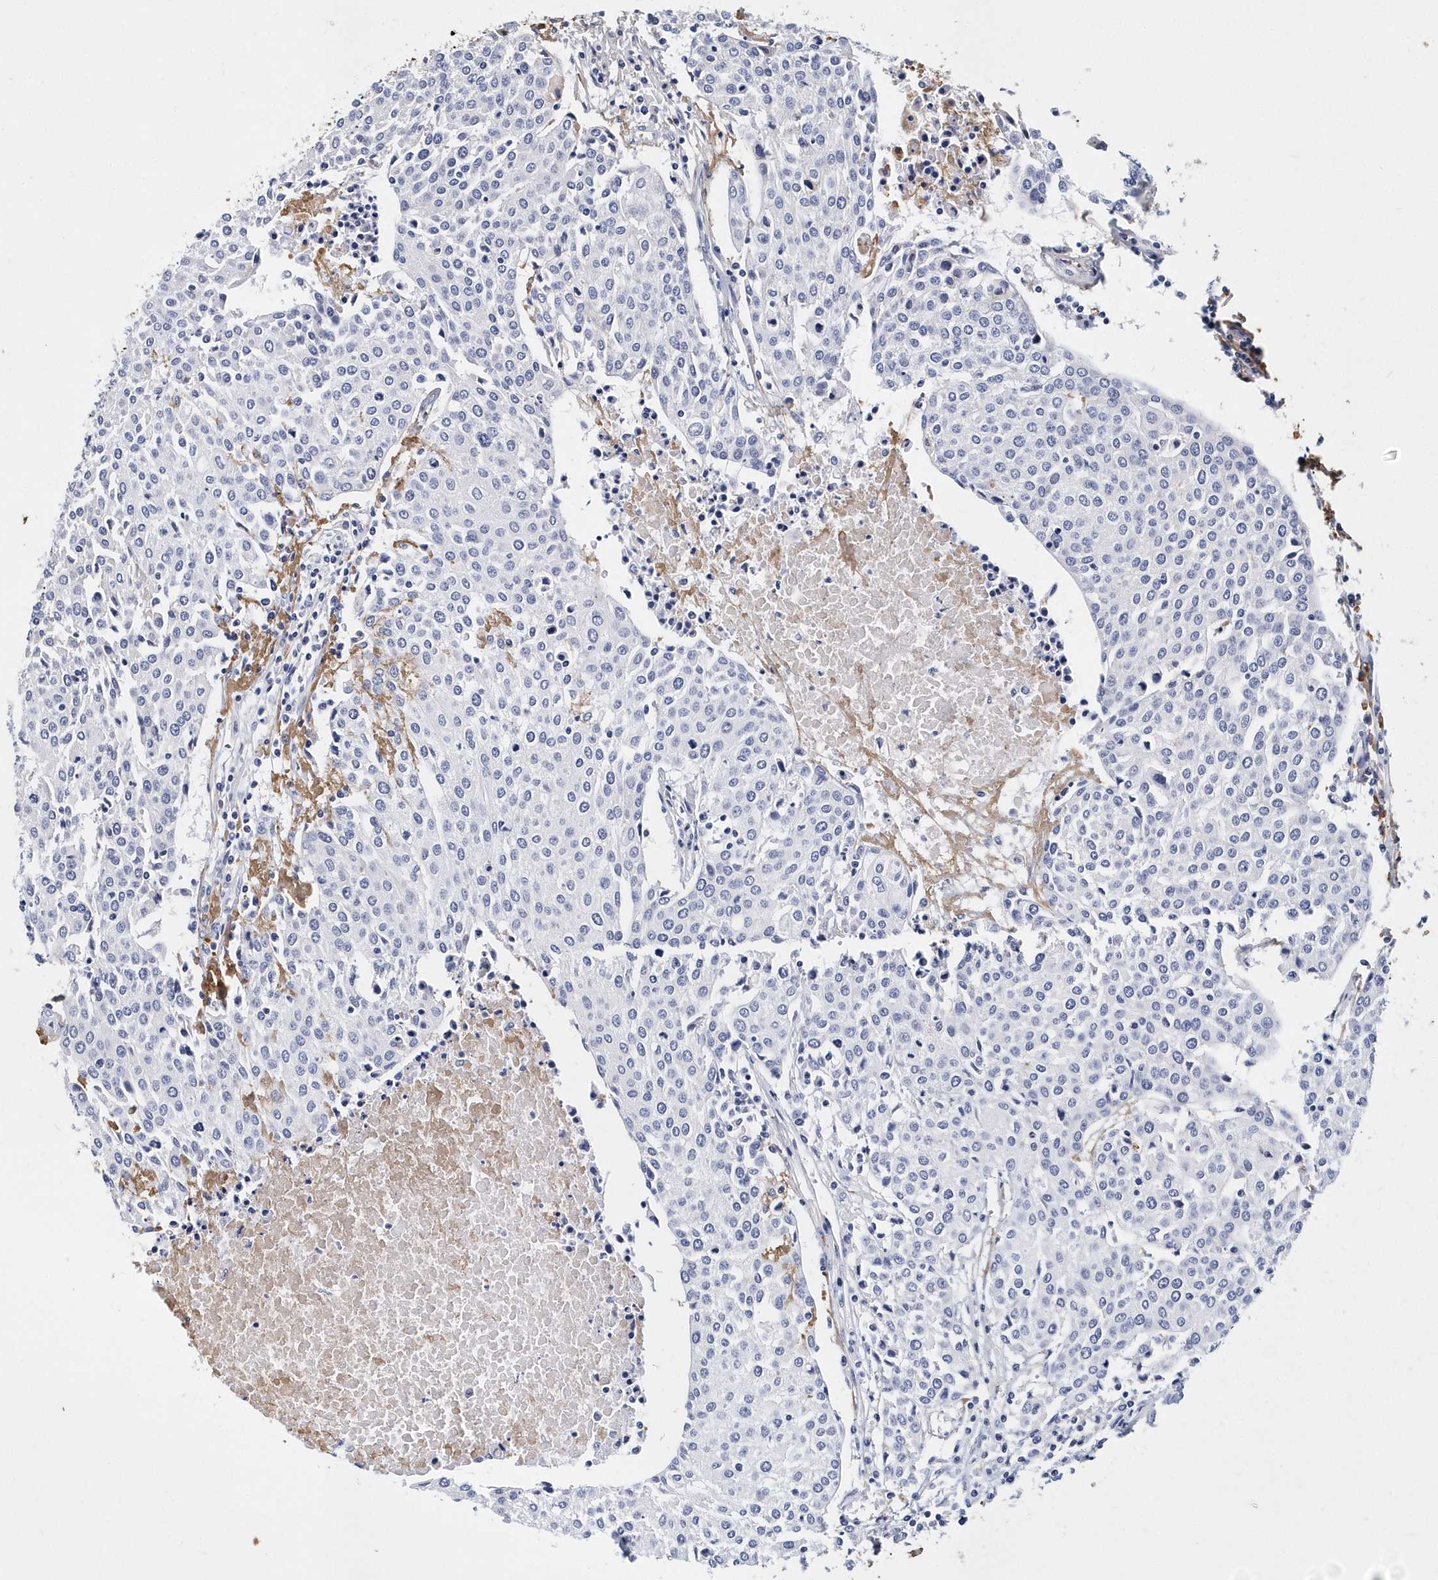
{"staining": {"intensity": "negative", "quantity": "none", "location": "none"}, "tissue": "urothelial cancer", "cell_type": "Tumor cells", "image_type": "cancer", "snomed": [{"axis": "morphology", "description": "Urothelial carcinoma, High grade"}, {"axis": "topography", "description": "Urinary bladder"}], "caption": "The IHC histopathology image has no significant positivity in tumor cells of high-grade urothelial carcinoma tissue. (Immunohistochemistry (ihc), brightfield microscopy, high magnification).", "gene": "ITGA2B", "patient": {"sex": "female", "age": 85}}